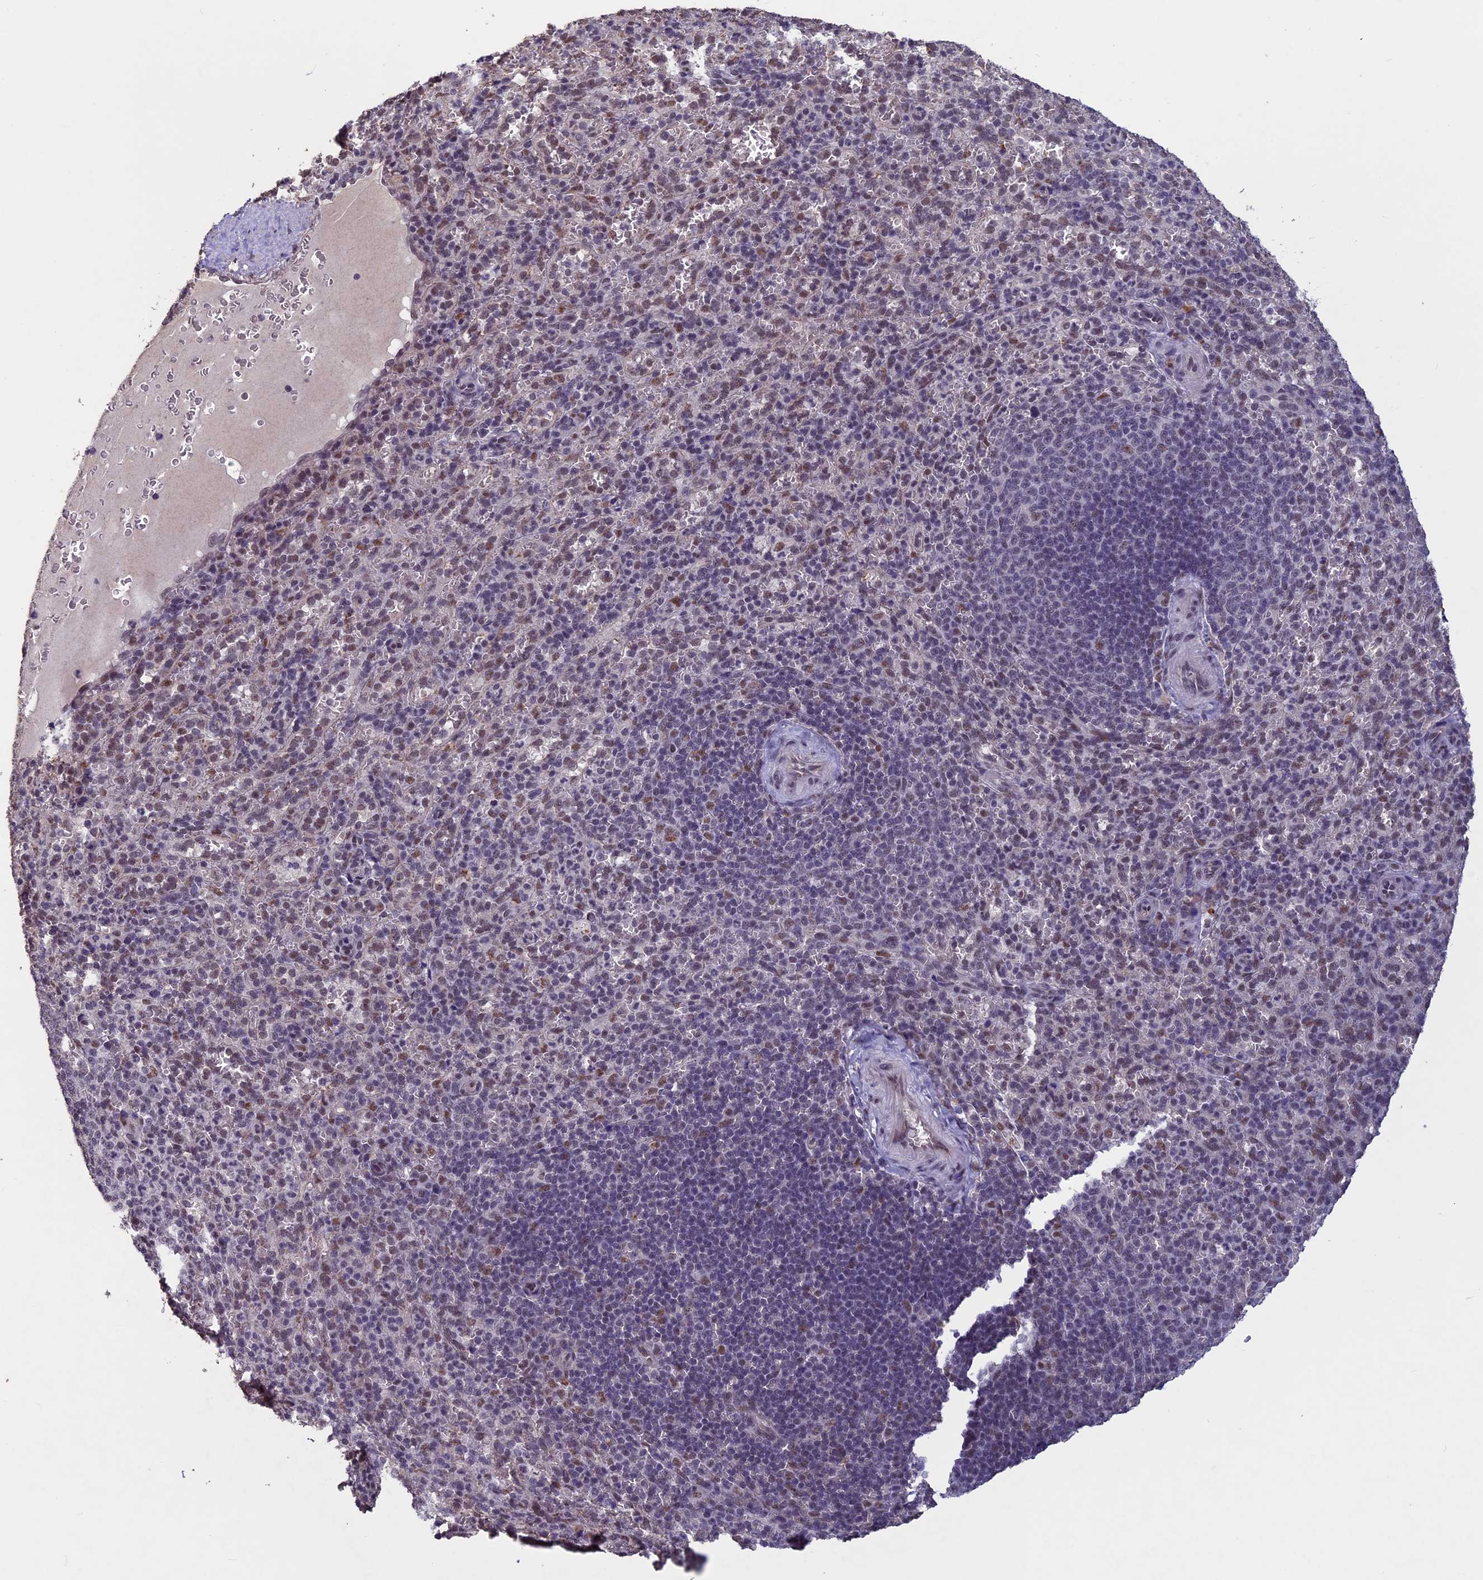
{"staining": {"intensity": "weak", "quantity": "25%-75%", "location": "nuclear"}, "tissue": "spleen", "cell_type": "Cells in red pulp", "image_type": "normal", "snomed": [{"axis": "morphology", "description": "Normal tissue, NOS"}, {"axis": "topography", "description": "Spleen"}], "caption": "Cells in red pulp demonstrate low levels of weak nuclear positivity in approximately 25%-75% of cells in normal spleen.", "gene": "RNF40", "patient": {"sex": "female", "age": 21}}